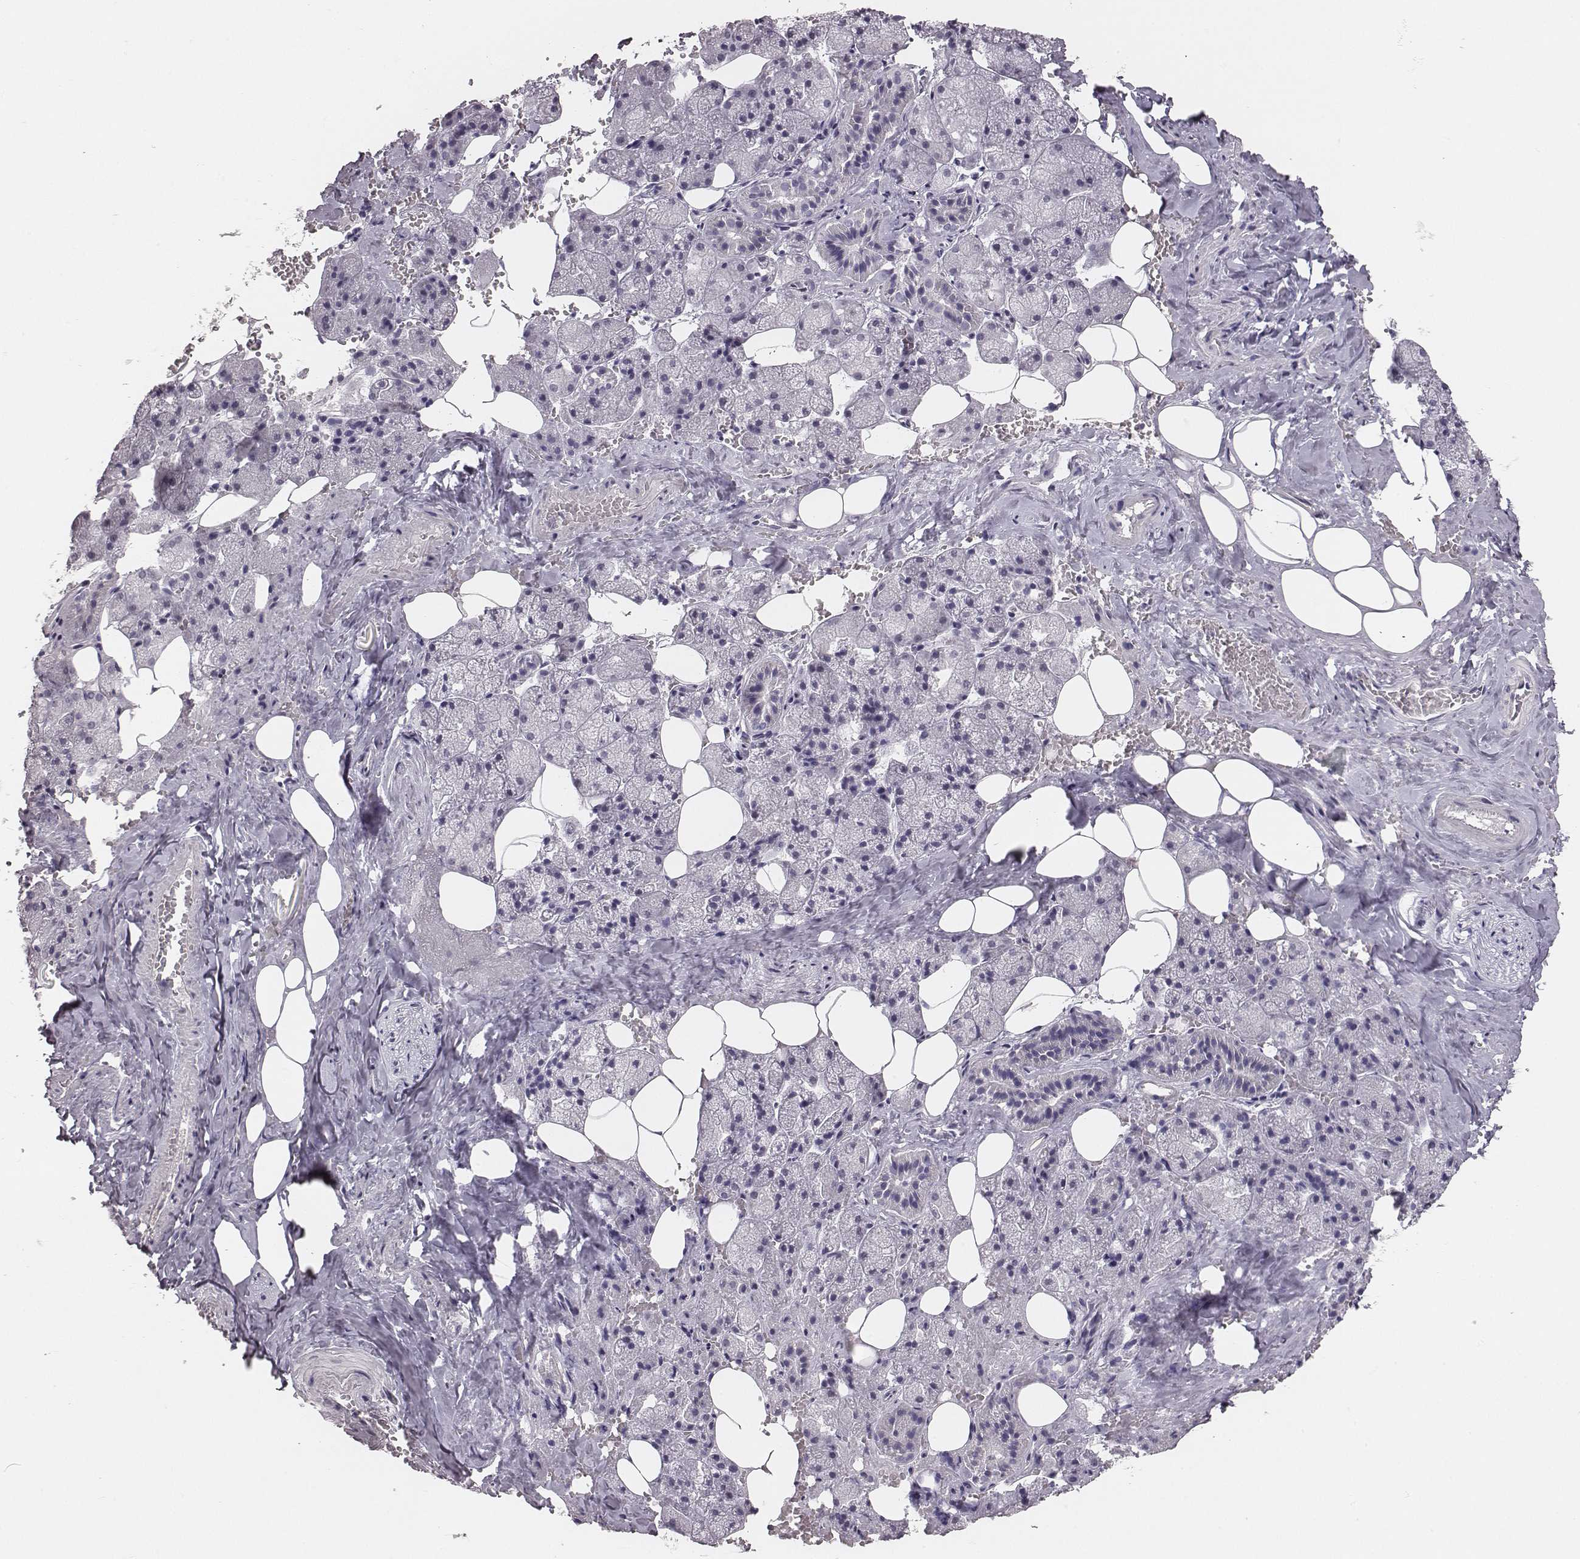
{"staining": {"intensity": "negative", "quantity": "none", "location": "none"}, "tissue": "salivary gland", "cell_type": "Glandular cells", "image_type": "normal", "snomed": [{"axis": "morphology", "description": "Normal tissue, NOS"}, {"axis": "topography", "description": "Salivary gland"}], "caption": "Immunohistochemistry (IHC) of unremarkable salivary gland shows no staining in glandular cells. (DAB immunohistochemistry (IHC) with hematoxylin counter stain).", "gene": "PBK", "patient": {"sex": "male", "age": 38}}